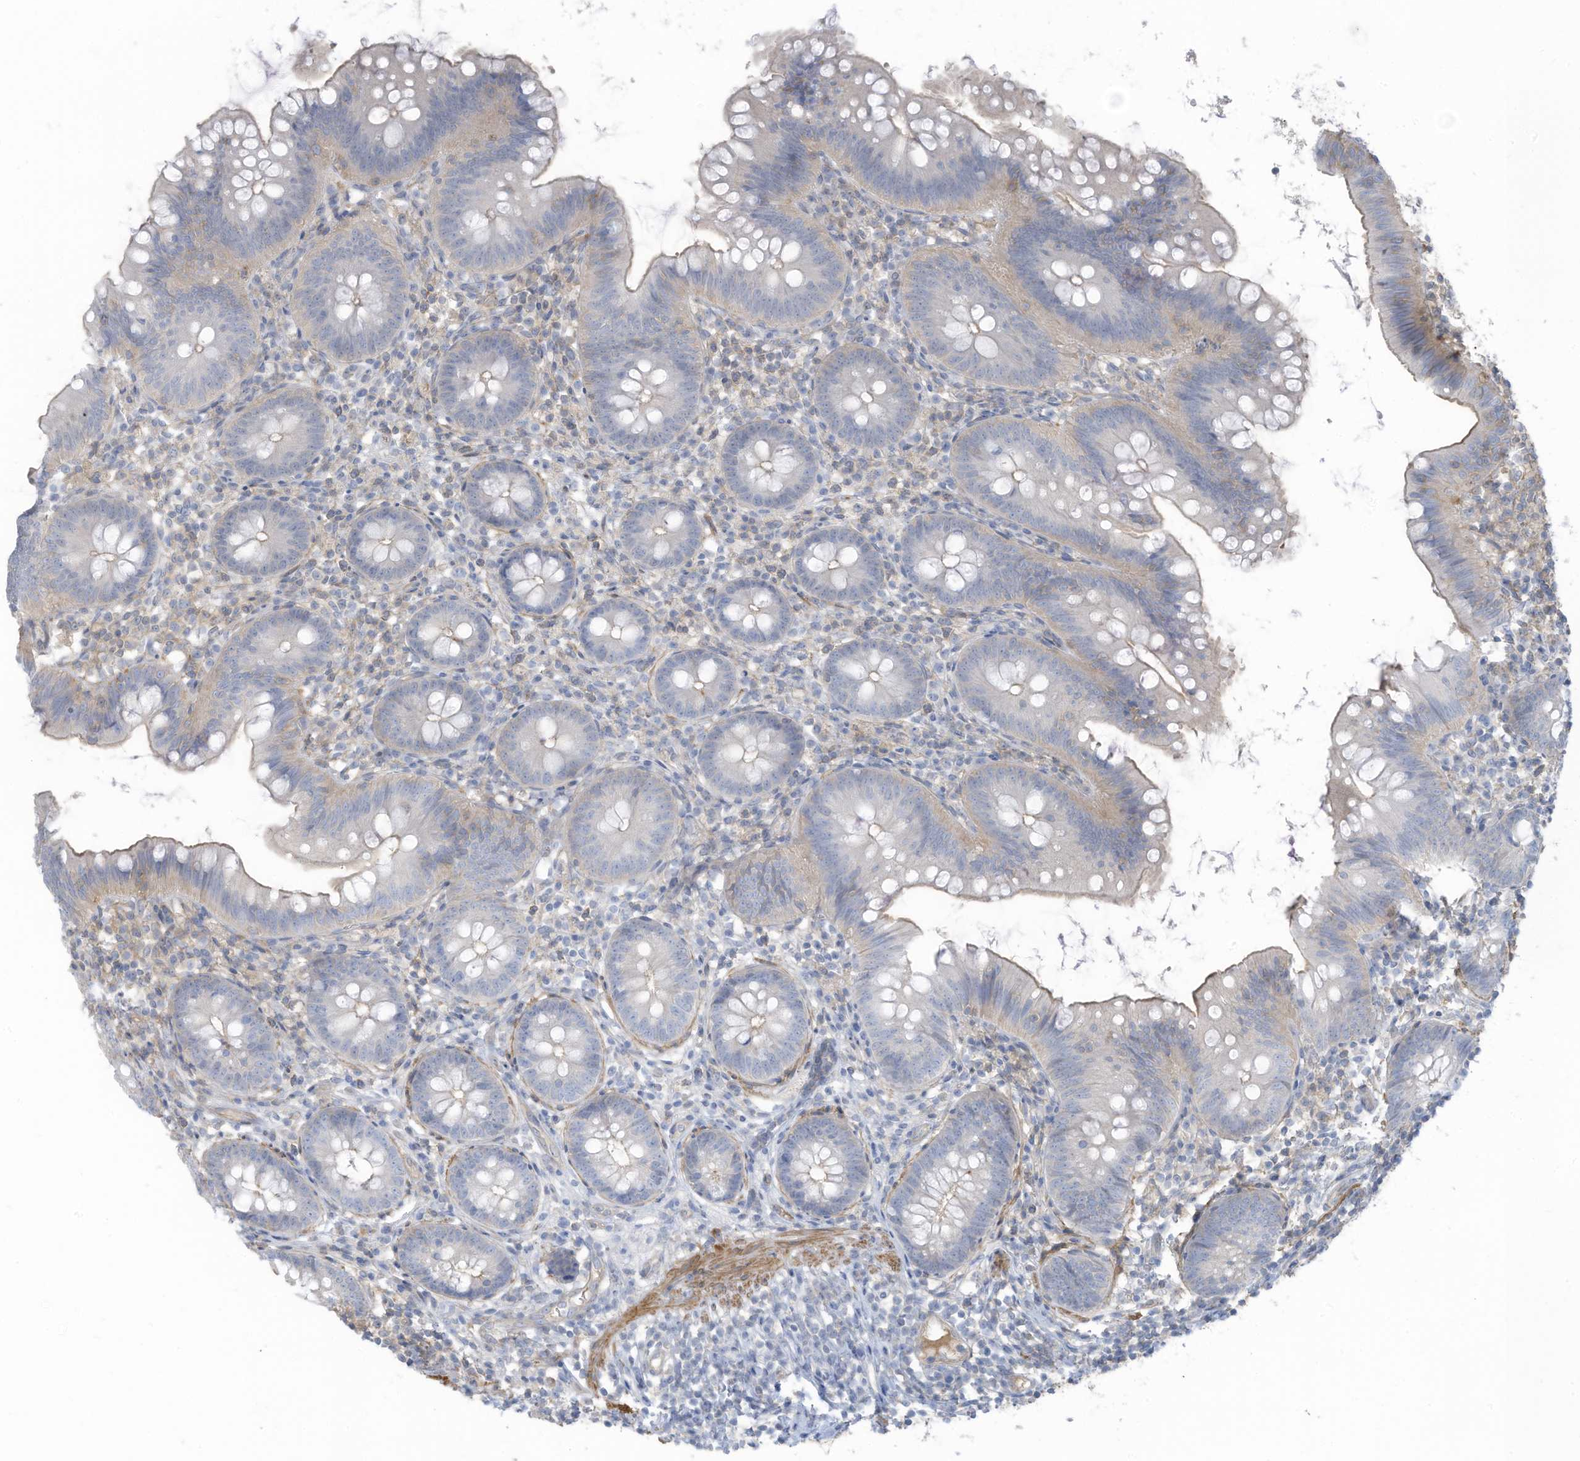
{"staining": {"intensity": "weak", "quantity": "<25%", "location": "cytoplasmic/membranous"}, "tissue": "appendix", "cell_type": "Glandular cells", "image_type": "normal", "snomed": [{"axis": "morphology", "description": "Normal tissue, NOS"}, {"axis": "topography", "description": "Appendix"}], "caption": "Immunohistochemistry (IHC) histopathology image of unremarkable appendix: appendix stained with DAB exhibits no significant protein staining in glandular cells.", "gene": "ZNF846", "patient": {"sex": "female", "age": 62}}